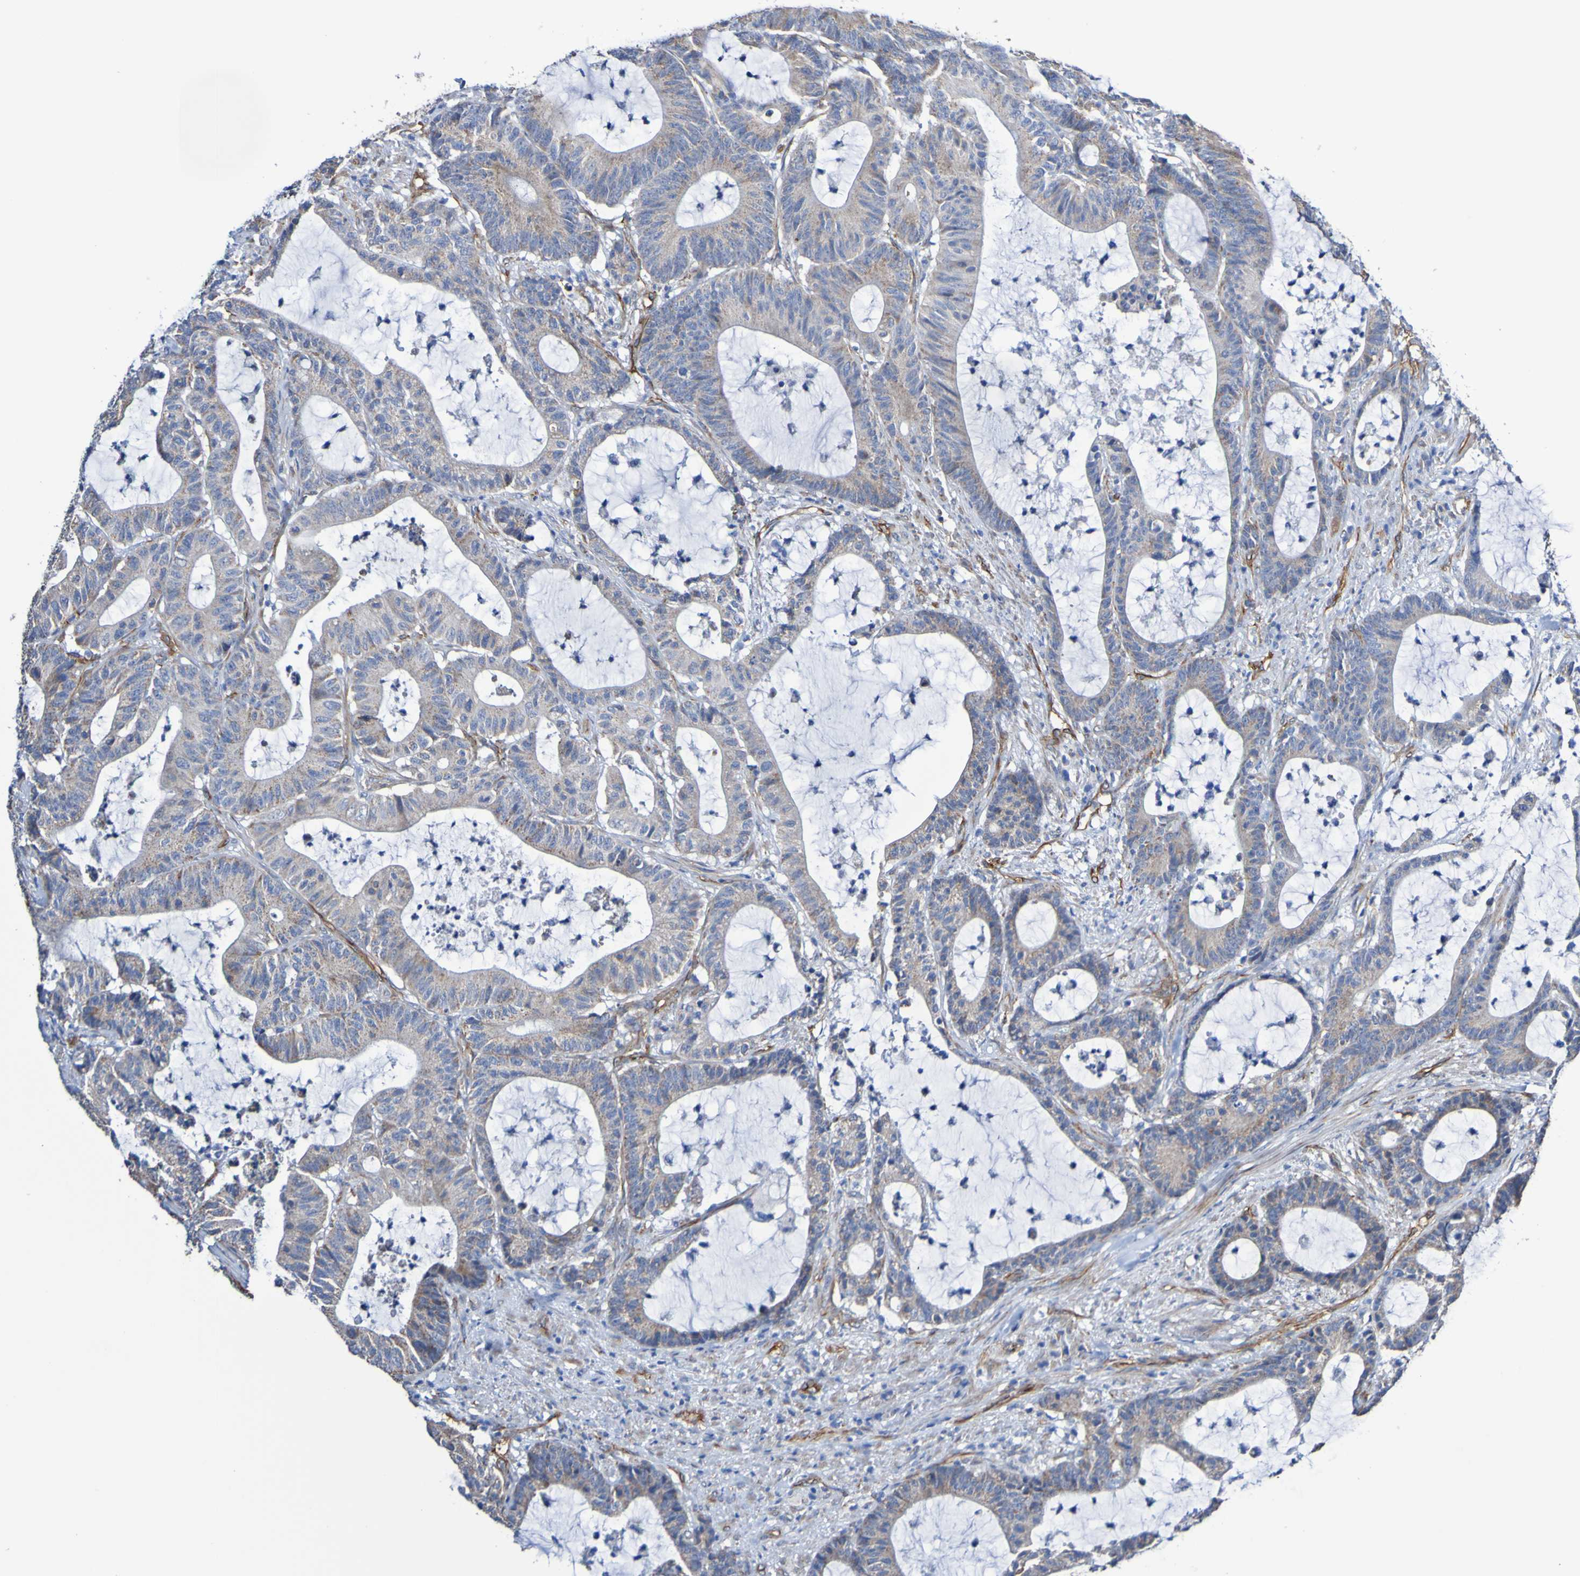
{"staining": {"intensity": "weak", "quantity": ">75%", "location": "cytoplasmic/membranous"}, "tissue": "colorectal cancer", "cell_type": "Tumor cells", "image_type": "cancer", "snomed": [{"axis": "morphology", "description": "Adenocarcinoma, NOS"}, {"axis": "topography", "description": "Colon"}], "caption": "Immunohistochemical staining of human colorectal adenocarcinoma demonstrates weak cytoplasmic/membranous protein expression in about >75% of tumor cells.", "gene": "ELMOD3", "patient": {"sex": "female", "age": 84}}